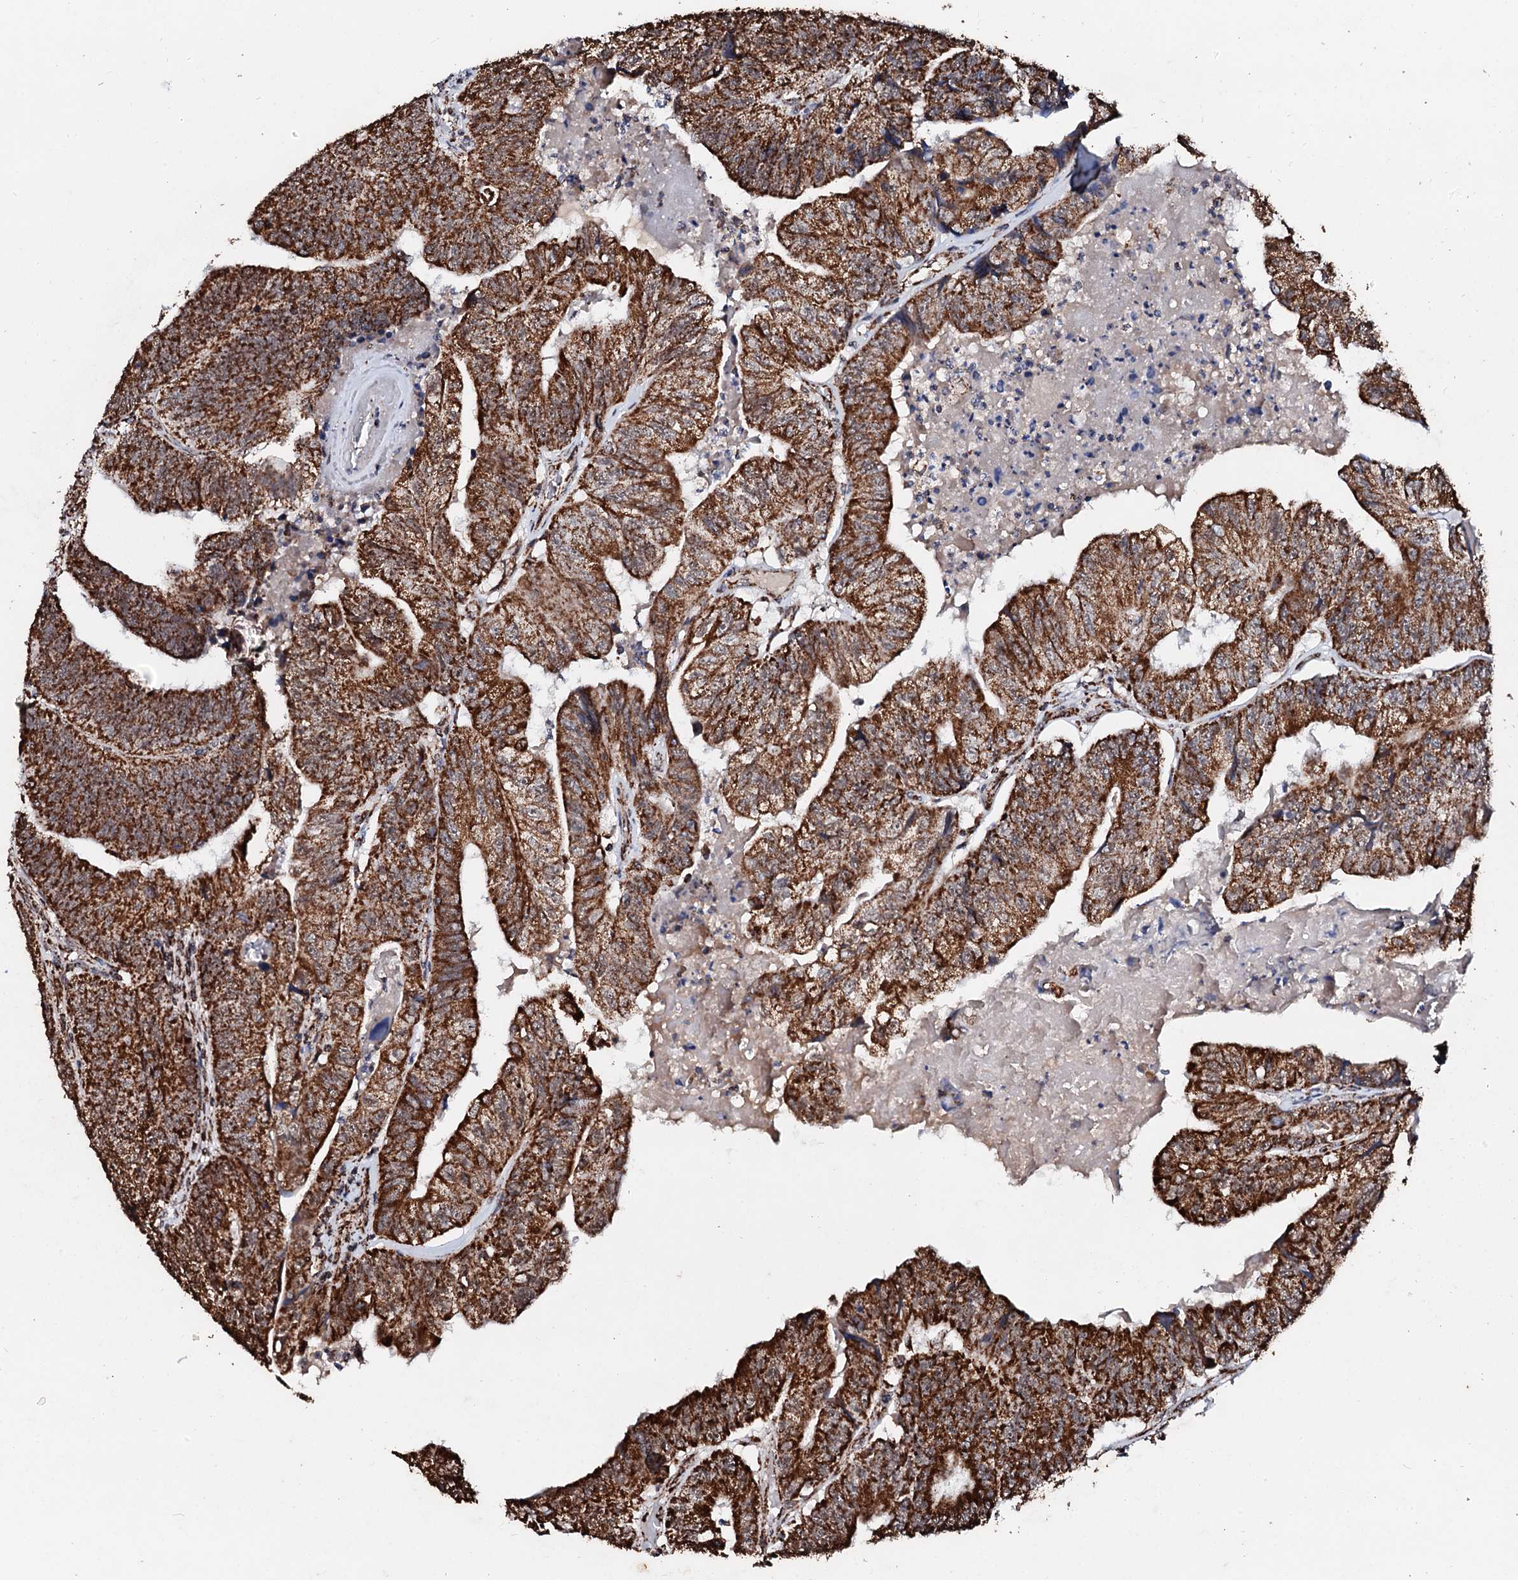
{"staining": {"intensity": "strong", "quantity": ">75%", "location": "cytoplasmic/membranous"}, "tissue": "colorectal cancer", "cell_type": "Tumor cells", "image_type": "cancer", "snomed": [{"axis": "morphology", "description": "Adenocarcinoma, NOS"}, {"axis": "topography", "description": "Colon"}], "caption": "Strong cytoplasmic/membranous staining for a protein is seen in approximately >75% of tumor cells of colorectal cancer (adenocarcinoma) using immunohistochemistry.", "gene": "SECISBP2L", "patient": {"sex": "female", "age": 67}}